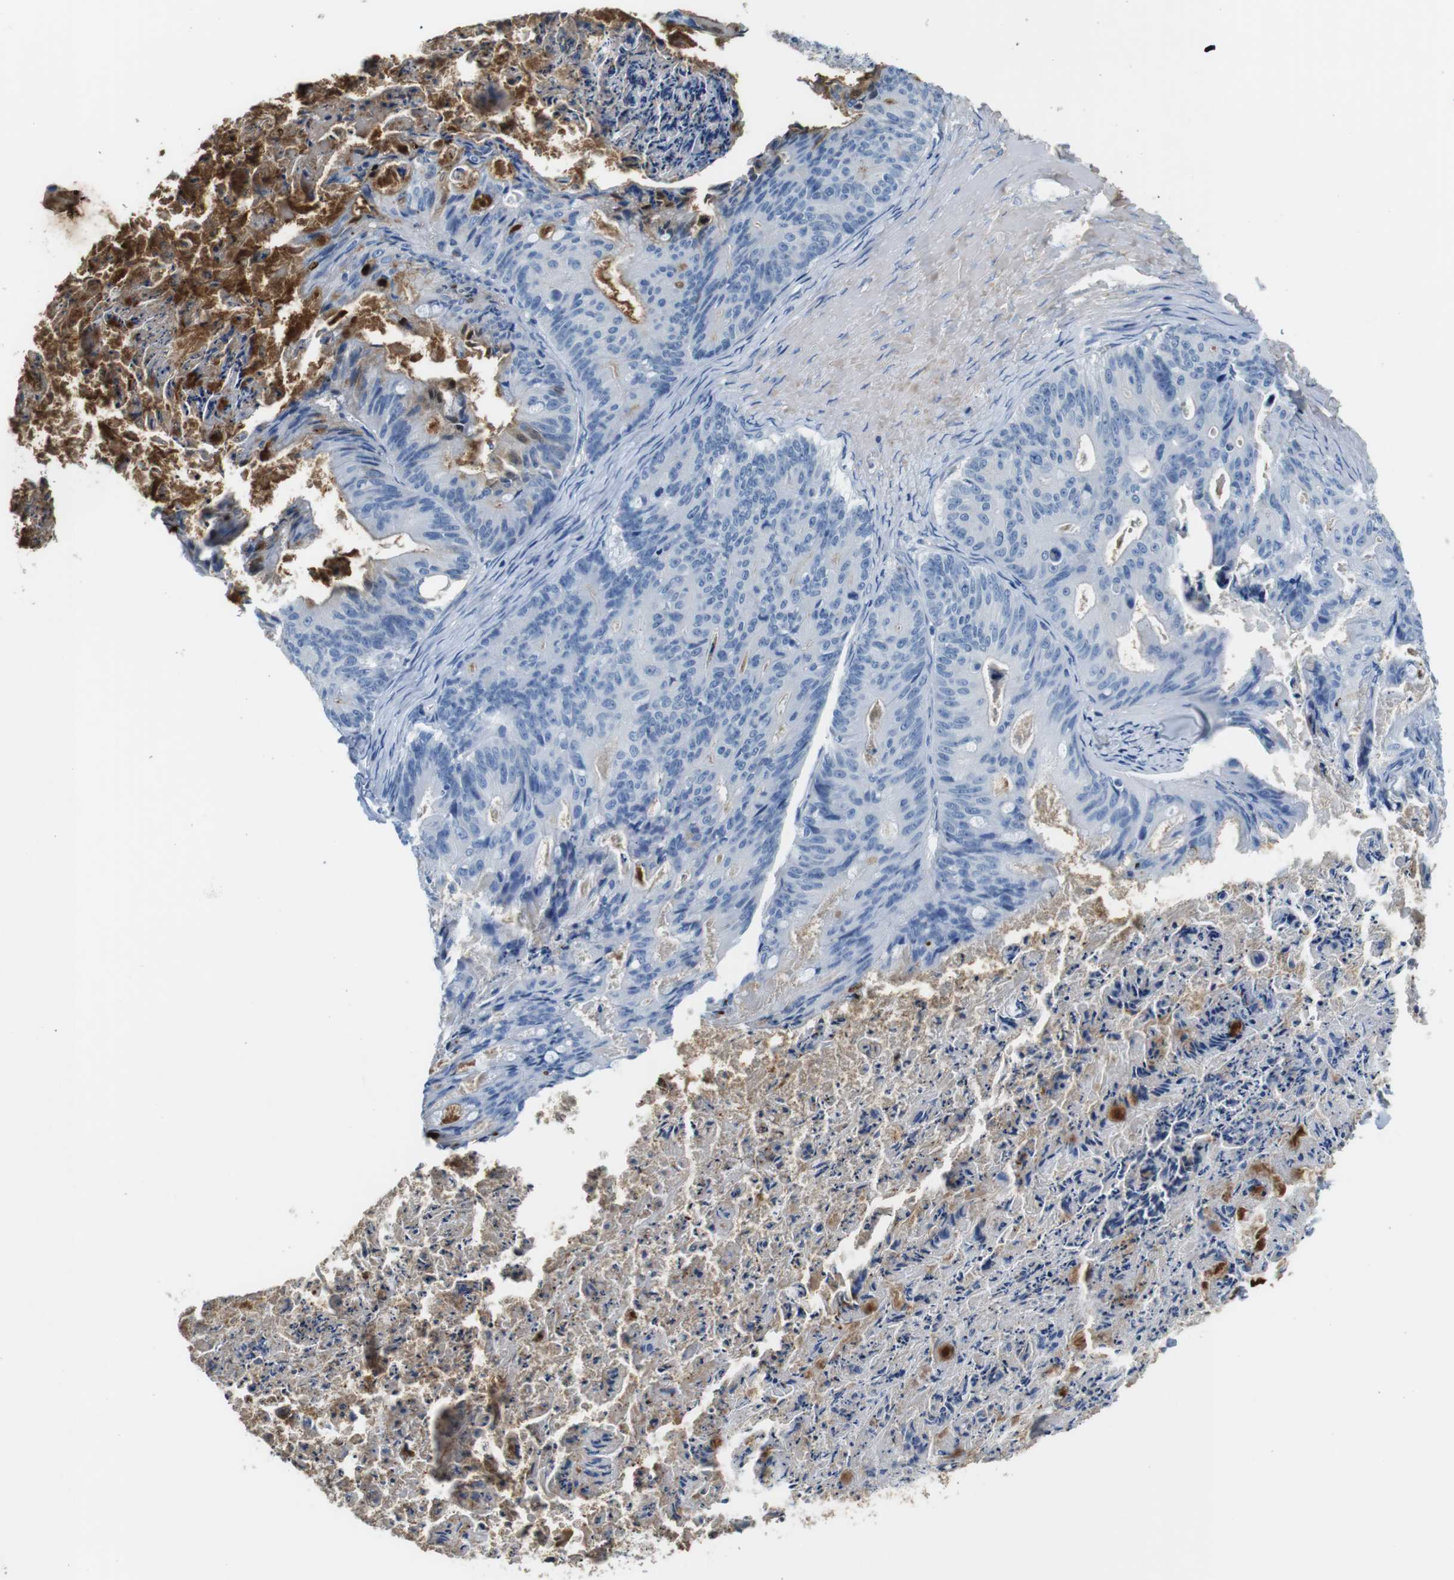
{"staining": {"intensity": "negative", "quantity": "none", "location": "none"}, "tissue": "ovarian cancer", "cell_type": "Tumor cells", "image_type": "cancer", "snomed": [{"axis": "morphology", "description": "Cystadenocarcinoma, mucinous, NOS"}, {"axis": "topography", "description": "Ovary"}], "caption": "Tumor cells show no significant protein positivity in mucinous cystadenocarcinoma (ovarian).", "gene": "IGKC", "patient": {"sex": "female", "age": 37}}